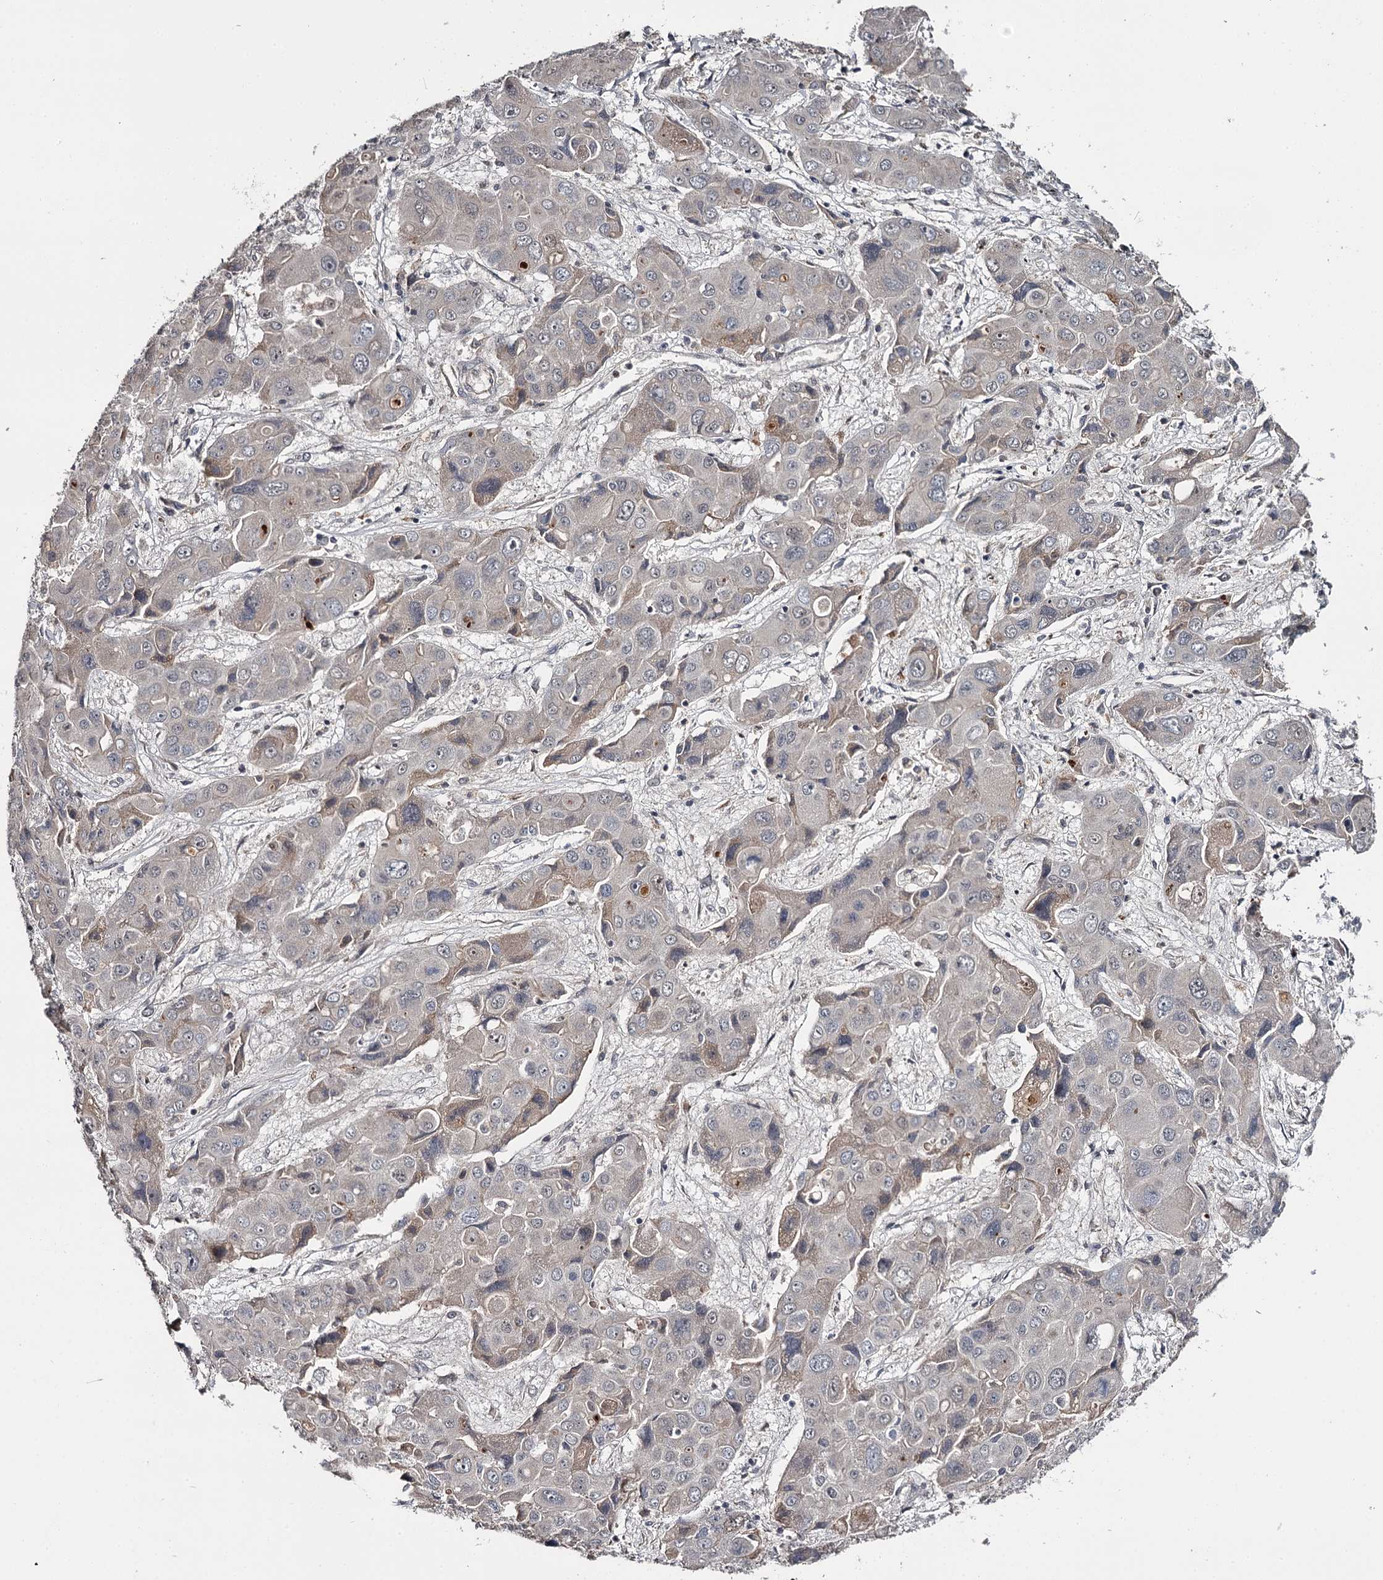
{"staining": {"intensity": "weak", "quantity": "<25%", "location": "cytoplasmic/membranous"}, "tissue": "liver cancer", "cell_type": "Tumor cells", "image_type": "cancer", "snomed": [{"axis": "morphology", "description": "Cholangiocarcinoma"}, {"axis": "topography", "description": "Liver"}], "caption": "A histopathology image of liver cancer (cholangiocarcinoma) stained for a protein reveals no brown staining in tumor cells.", "gene": "CWF19L2", "patient": {"sex": "male", "age": 67}}